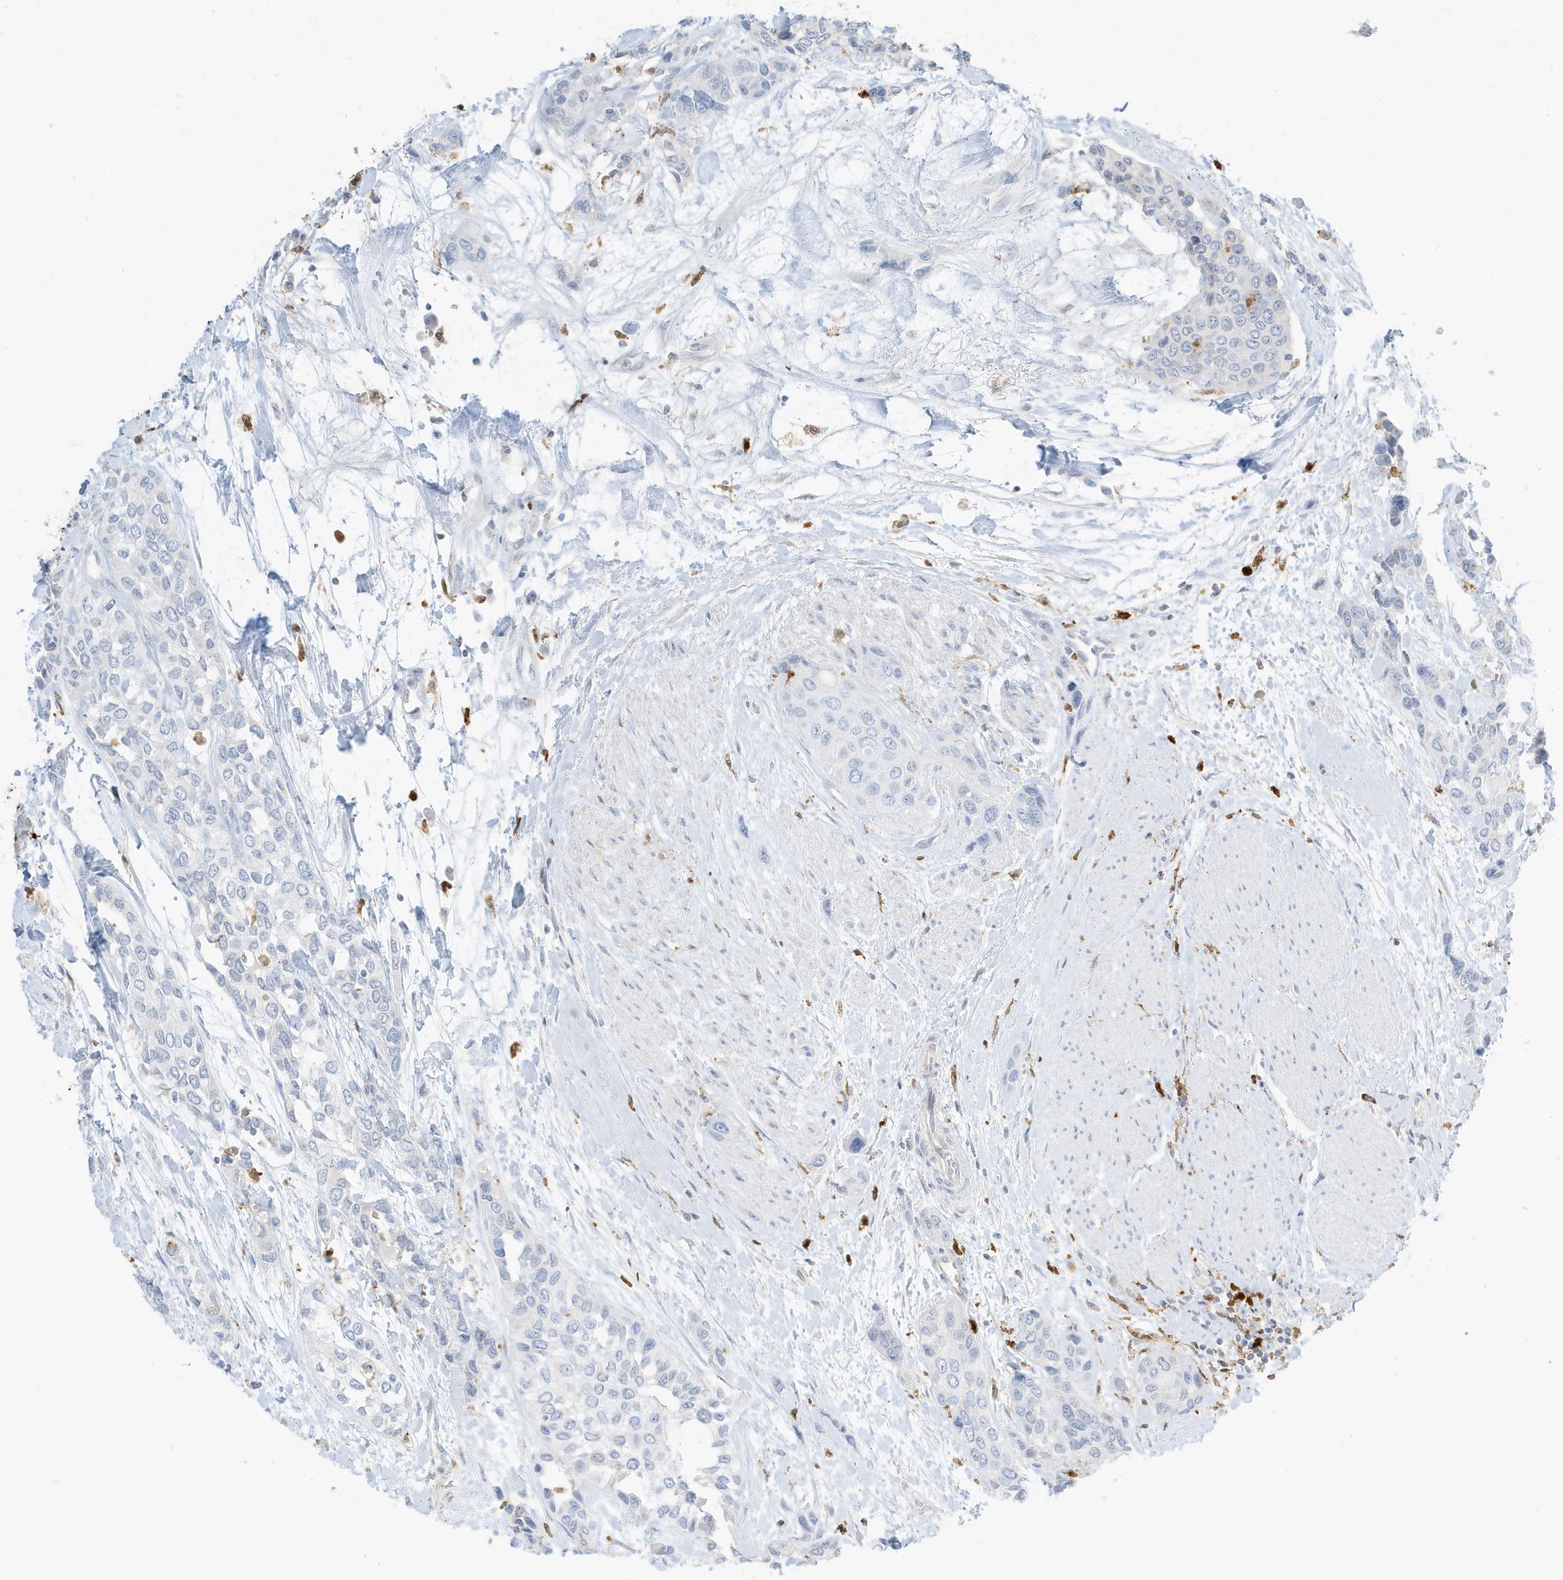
{"staining": {"intensity": "negative", "quantity": "none", "location": "none"}, "tissue": "urothelial cancer", "cell_type": "Tumor cells", "image_type": "cancer", "snomed": [{"axis": "morphology", "description": "Normal tissue, NOS"}, {"axis": "morphology", "description": "Urothelial carcinoma, High grade"}, {"axis": "topography", "description": "Vascular tissue"}, {"axis": "topography", "description": "Urinary bladder"}], "caption": "Tumor cells show no significant staining in high-grade urothelial carcinoma.", "gene": "GCA", "patient": {"sex": "female", "age": 56}}